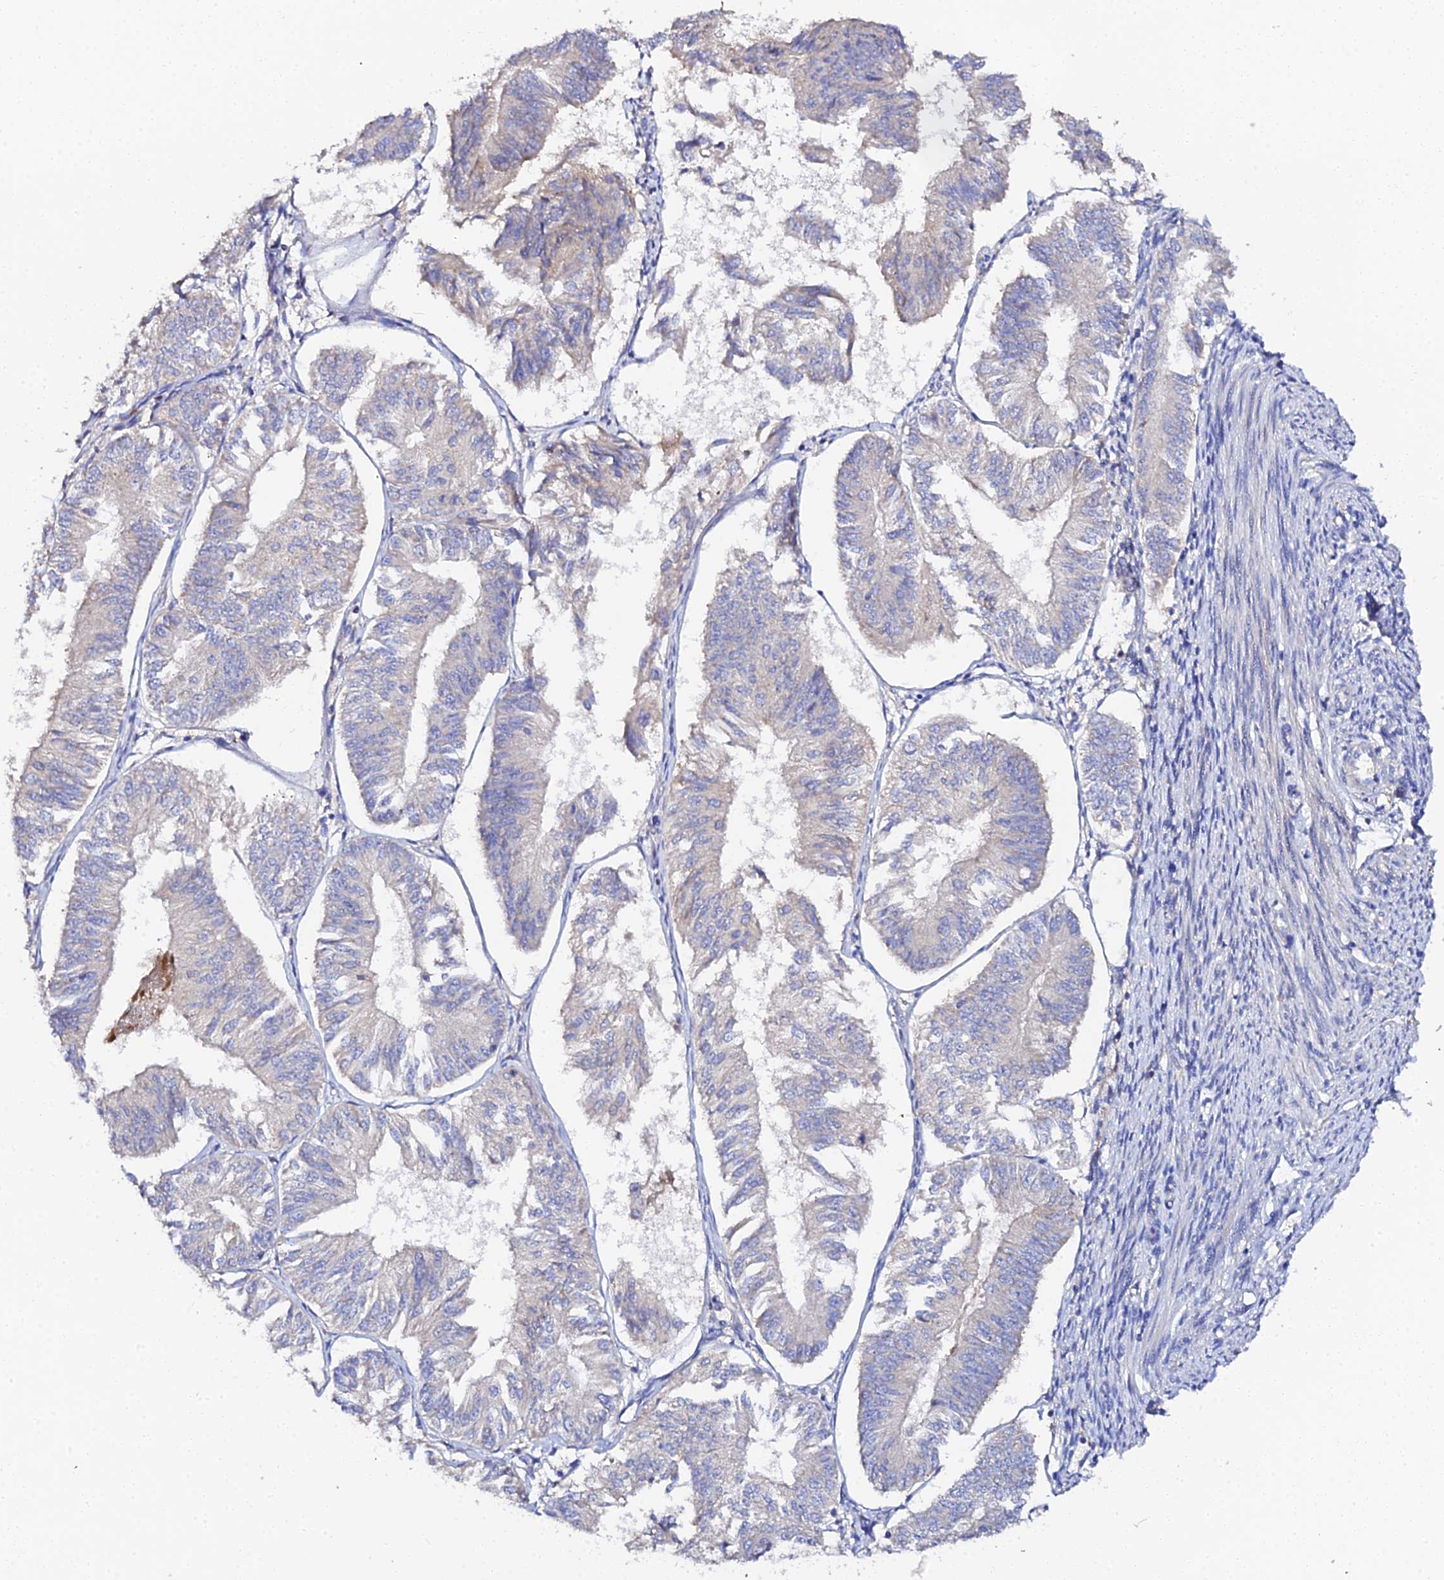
{"staining": {"intensity": "negative", "quantity": "none", "location": "none"}, "tissue": "endometrial cancer", "cell_type": "Tumor cells", "image_type": "cancer", "snomed": [{"axis": "morphology", "description": "Adenocarcinoma, NOS"}, {"axis": "topography", "description": "Endometrium"}], "caption": "Immunohistochemical staining of endometrial cancer demonstrates no significant expression in tumor cells. (IHC, brightfield microscopy, high magnification).", "gene": "SCX", "patient": {"sex": "female", "age": 58}}